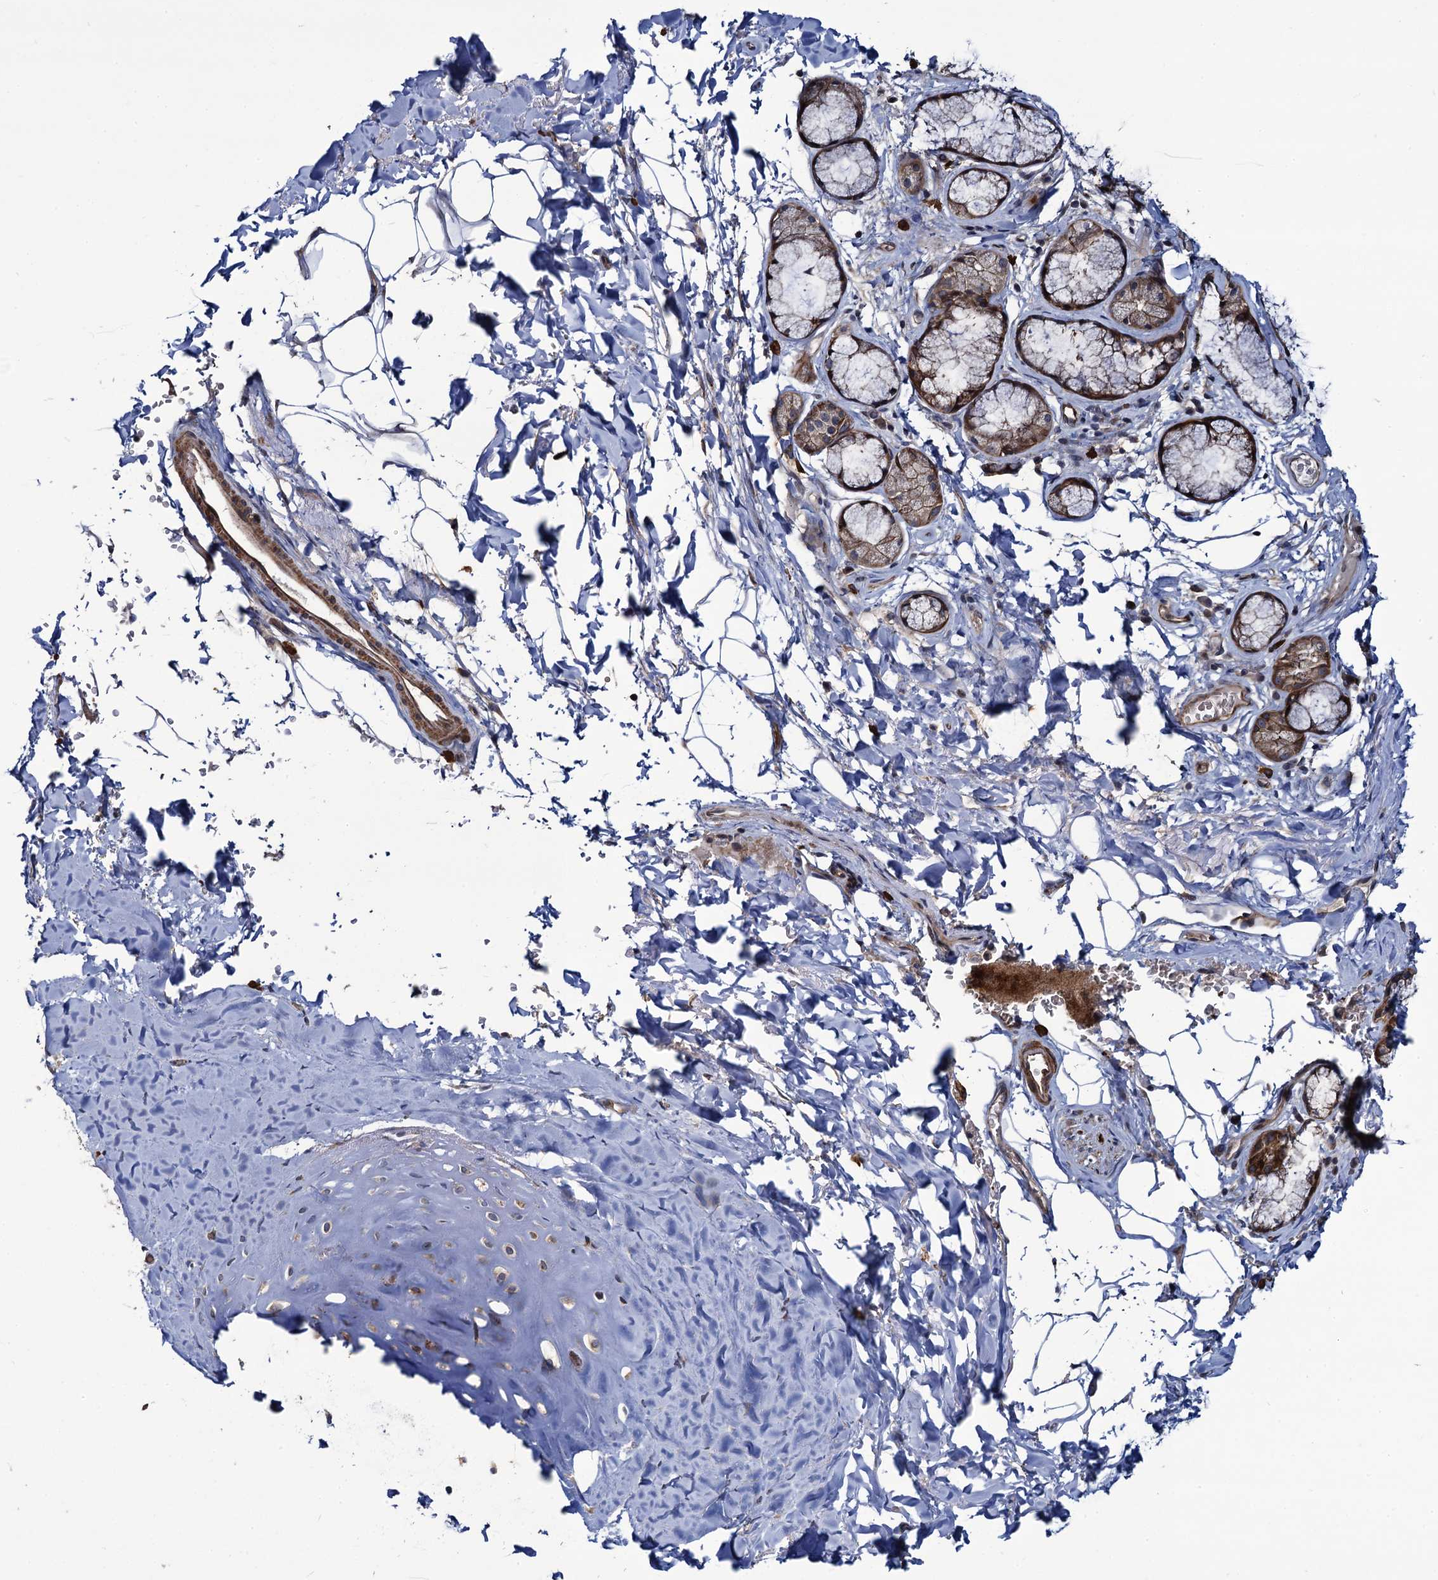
{"staining": {"intensity": "weak", "quantity": "25%-75%", "location": "cytoplasmic/membranous"}, "tissue": "adipose tissue", "cell_type": "Adipocytes", "image_type": "normal", "snomed": [{"axis": "morphology", "description": "Normal tissue, NOS"}, {"axis": "topography", "description": "Cartilage tissue"}], "caption": "A high-resolution histopathology image shows immunohistochemistry staining of unremarkable adipose tissue, which demonstrates weak cytoplasmic/membranous staining in approximately 25%-75% of adipocytes.", "gene": "KXD1", "patient": {"sex": "female", "age": 63}}